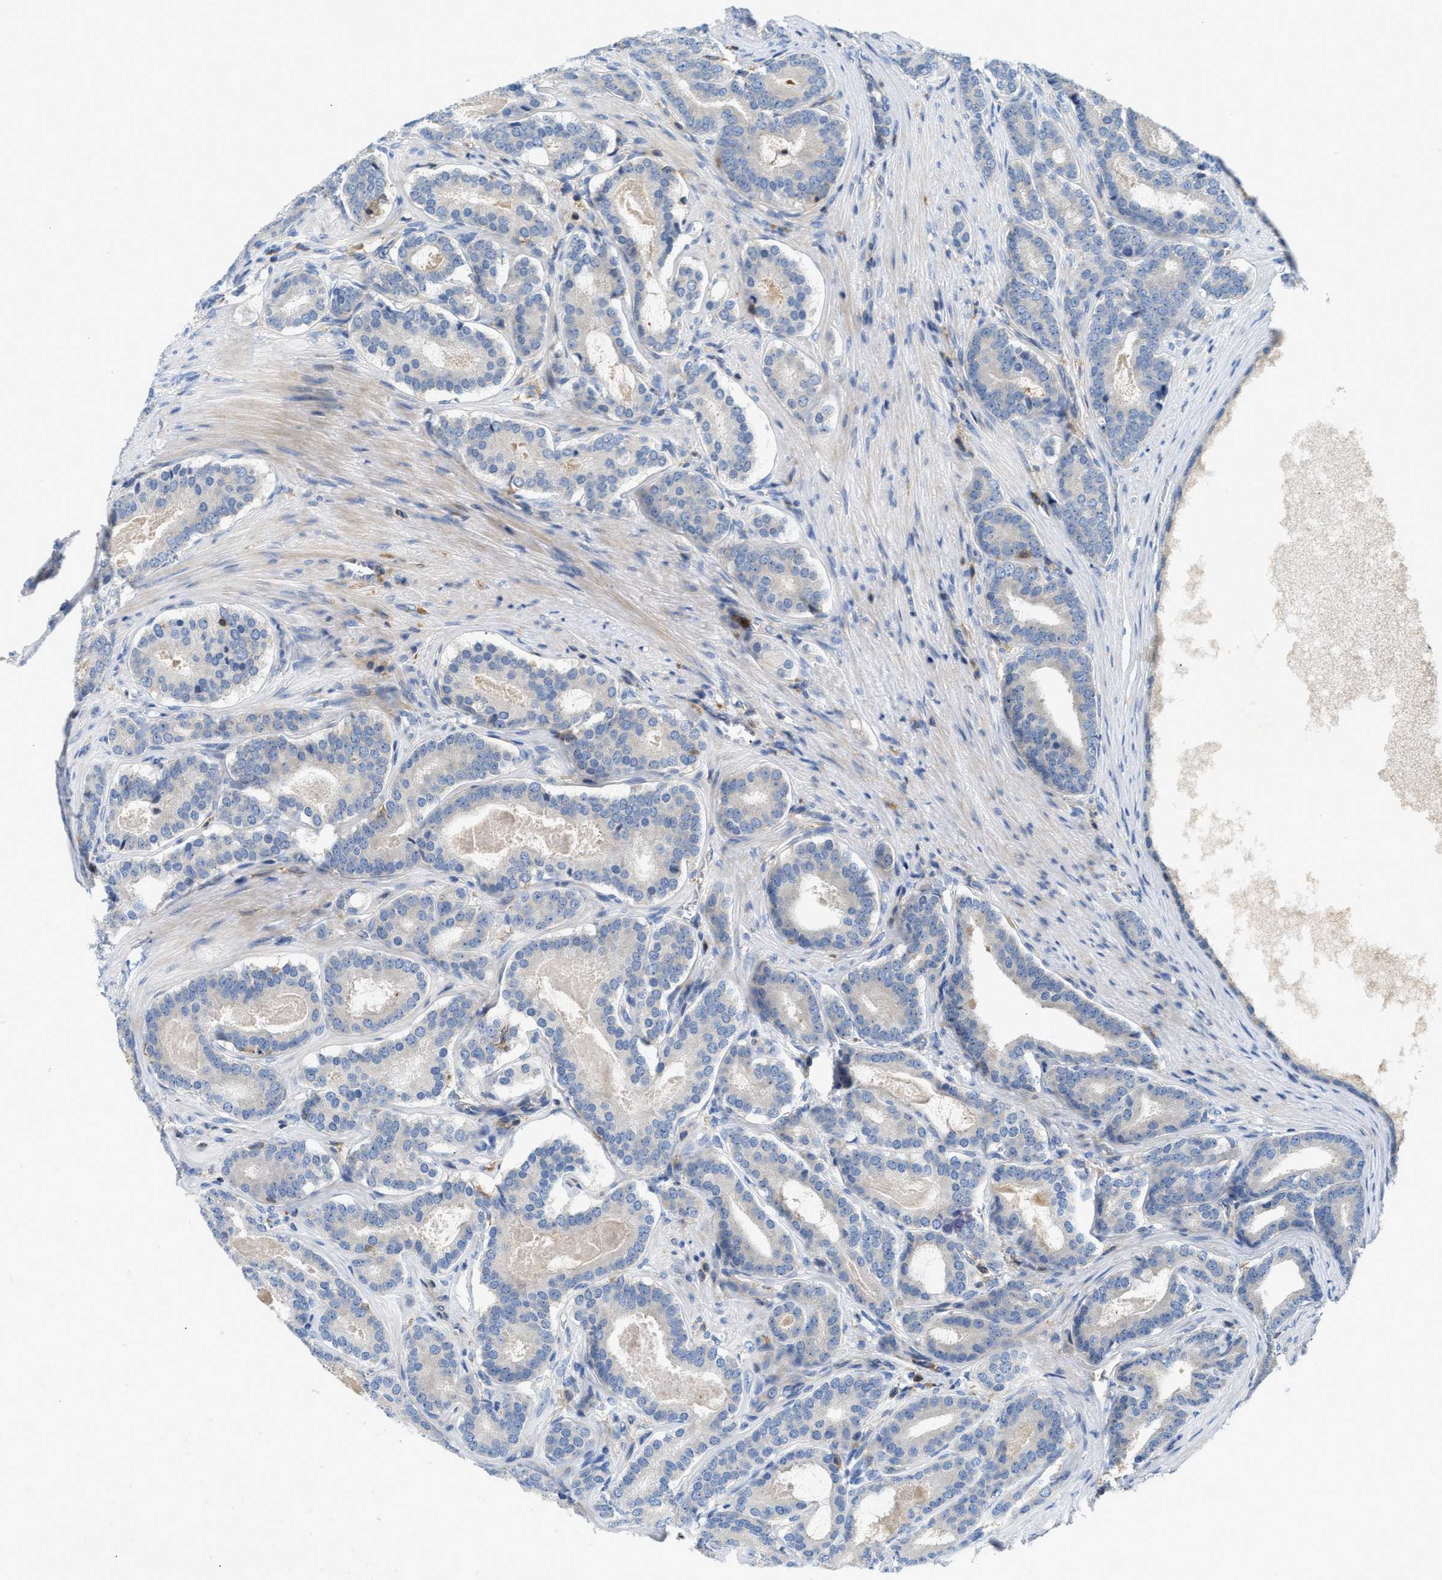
{"staining": {"intensity": "negative", "quantity": "none", "location": "none"}, "tissue": "prostate cancer", "cell_type": "Tumor cells", "image_type": "cancer", "snomed": [{"axis": "morphology", "description": "Adenocarcinoma, High grade"}, {"axis": "topography", "description": "Prostate"}], "caption": "Prostate adenocarcinoma (high-grade) was stained to show a protein in brown. There is no significant expression in tumor cells.", "gene": "OSTF1", "patient": {"sex": "male", "age": 60}}